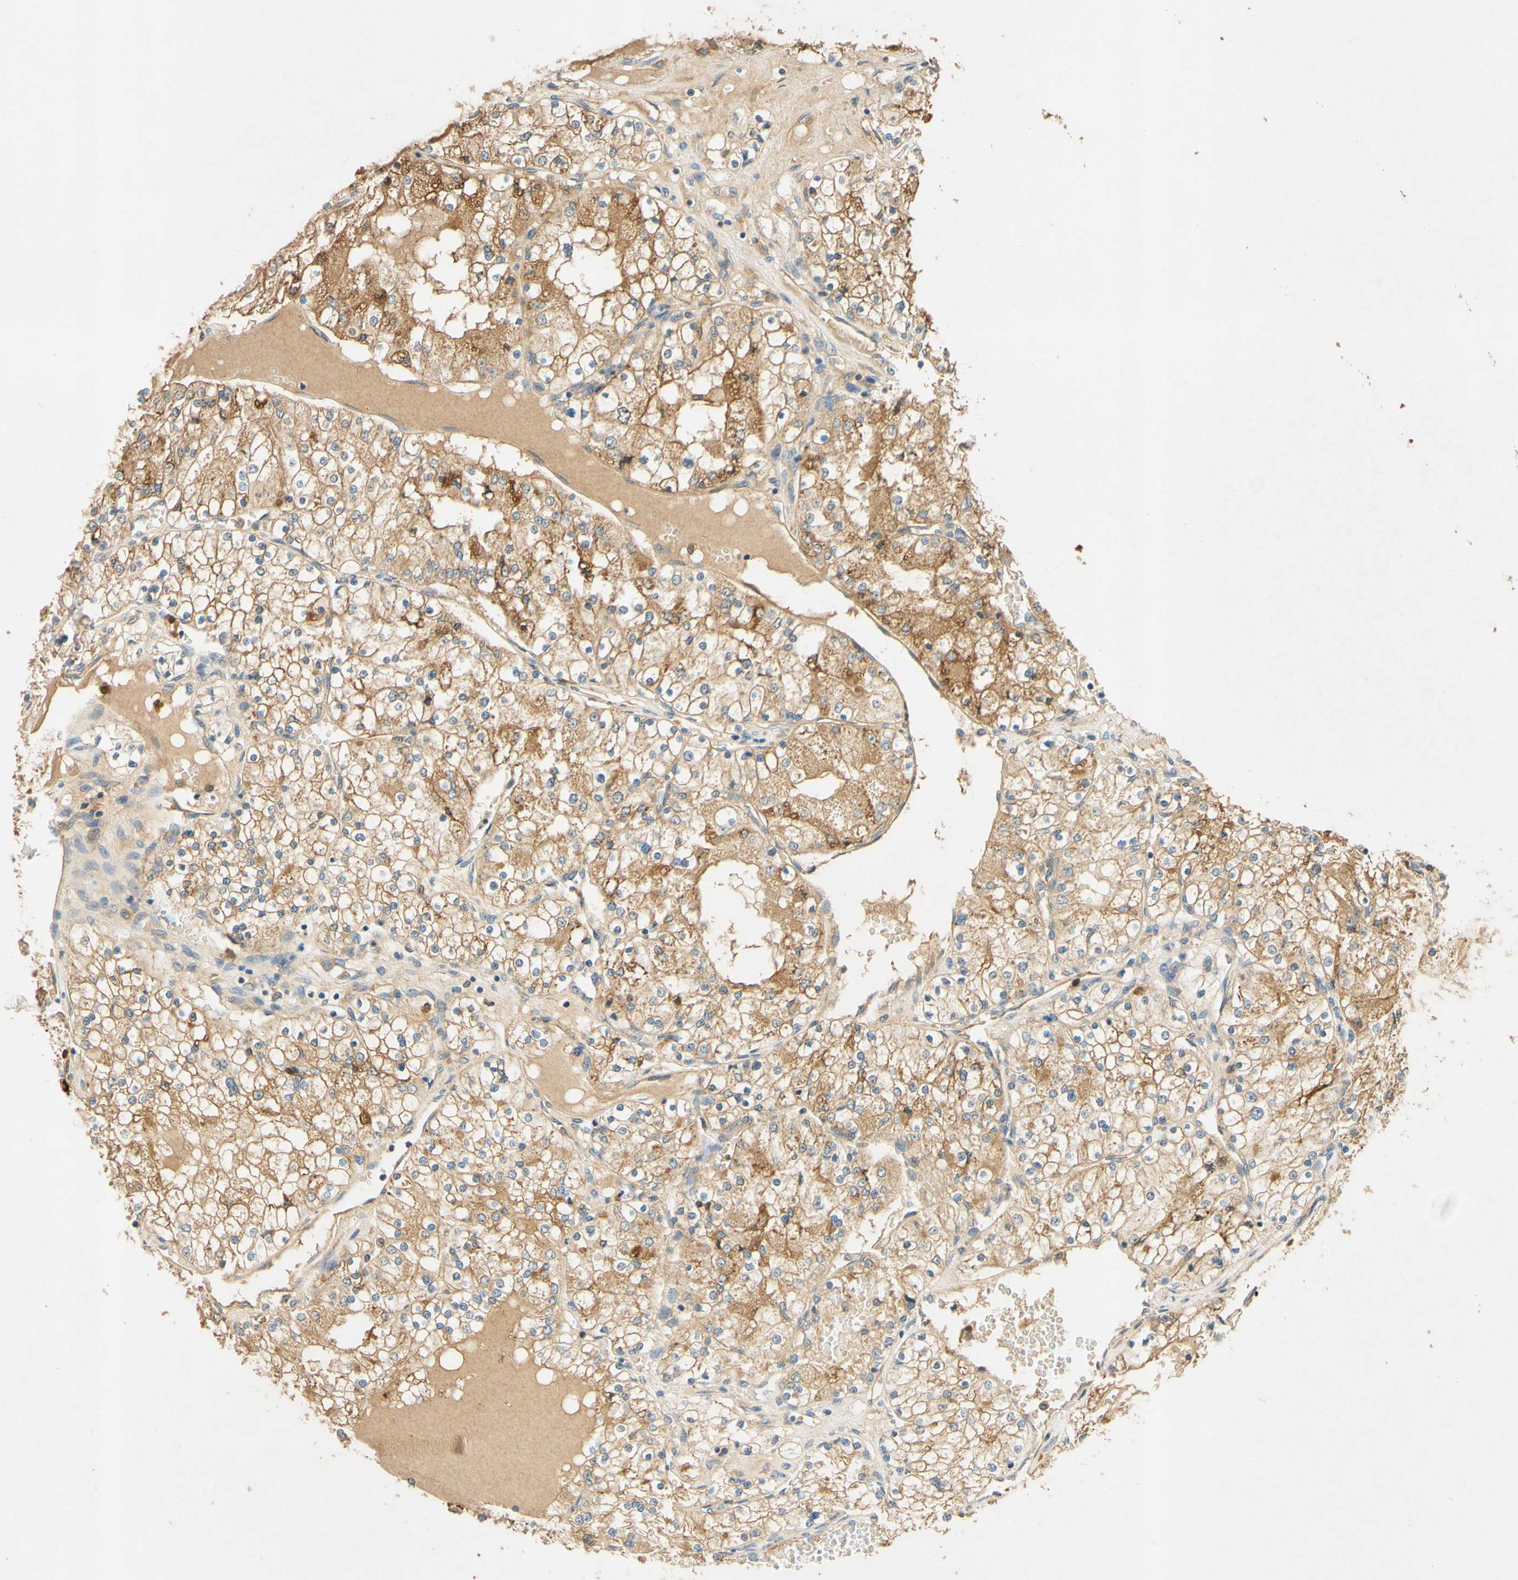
{"staining": {"intensity": "moderate", "quantity": ">75%", "location": "cytoplasmic/membranous"}, "tissue": "renal cancer", "cell_type": "Tumor cells", "image_type": "cancer", "snomed": [{"axis": "morphology", "description": "Adenocarcinoma, NOS"}, {"axis": "topography", "description": "Kidney"}], "caption": "Protein analysis of renal adenocarcinoma tissue shows moderate cytoplasmic/membranous staining in about >75% of tumor cells.", "gene": "ENTREP2", "patient": {"sex": "male", "age": 68}}